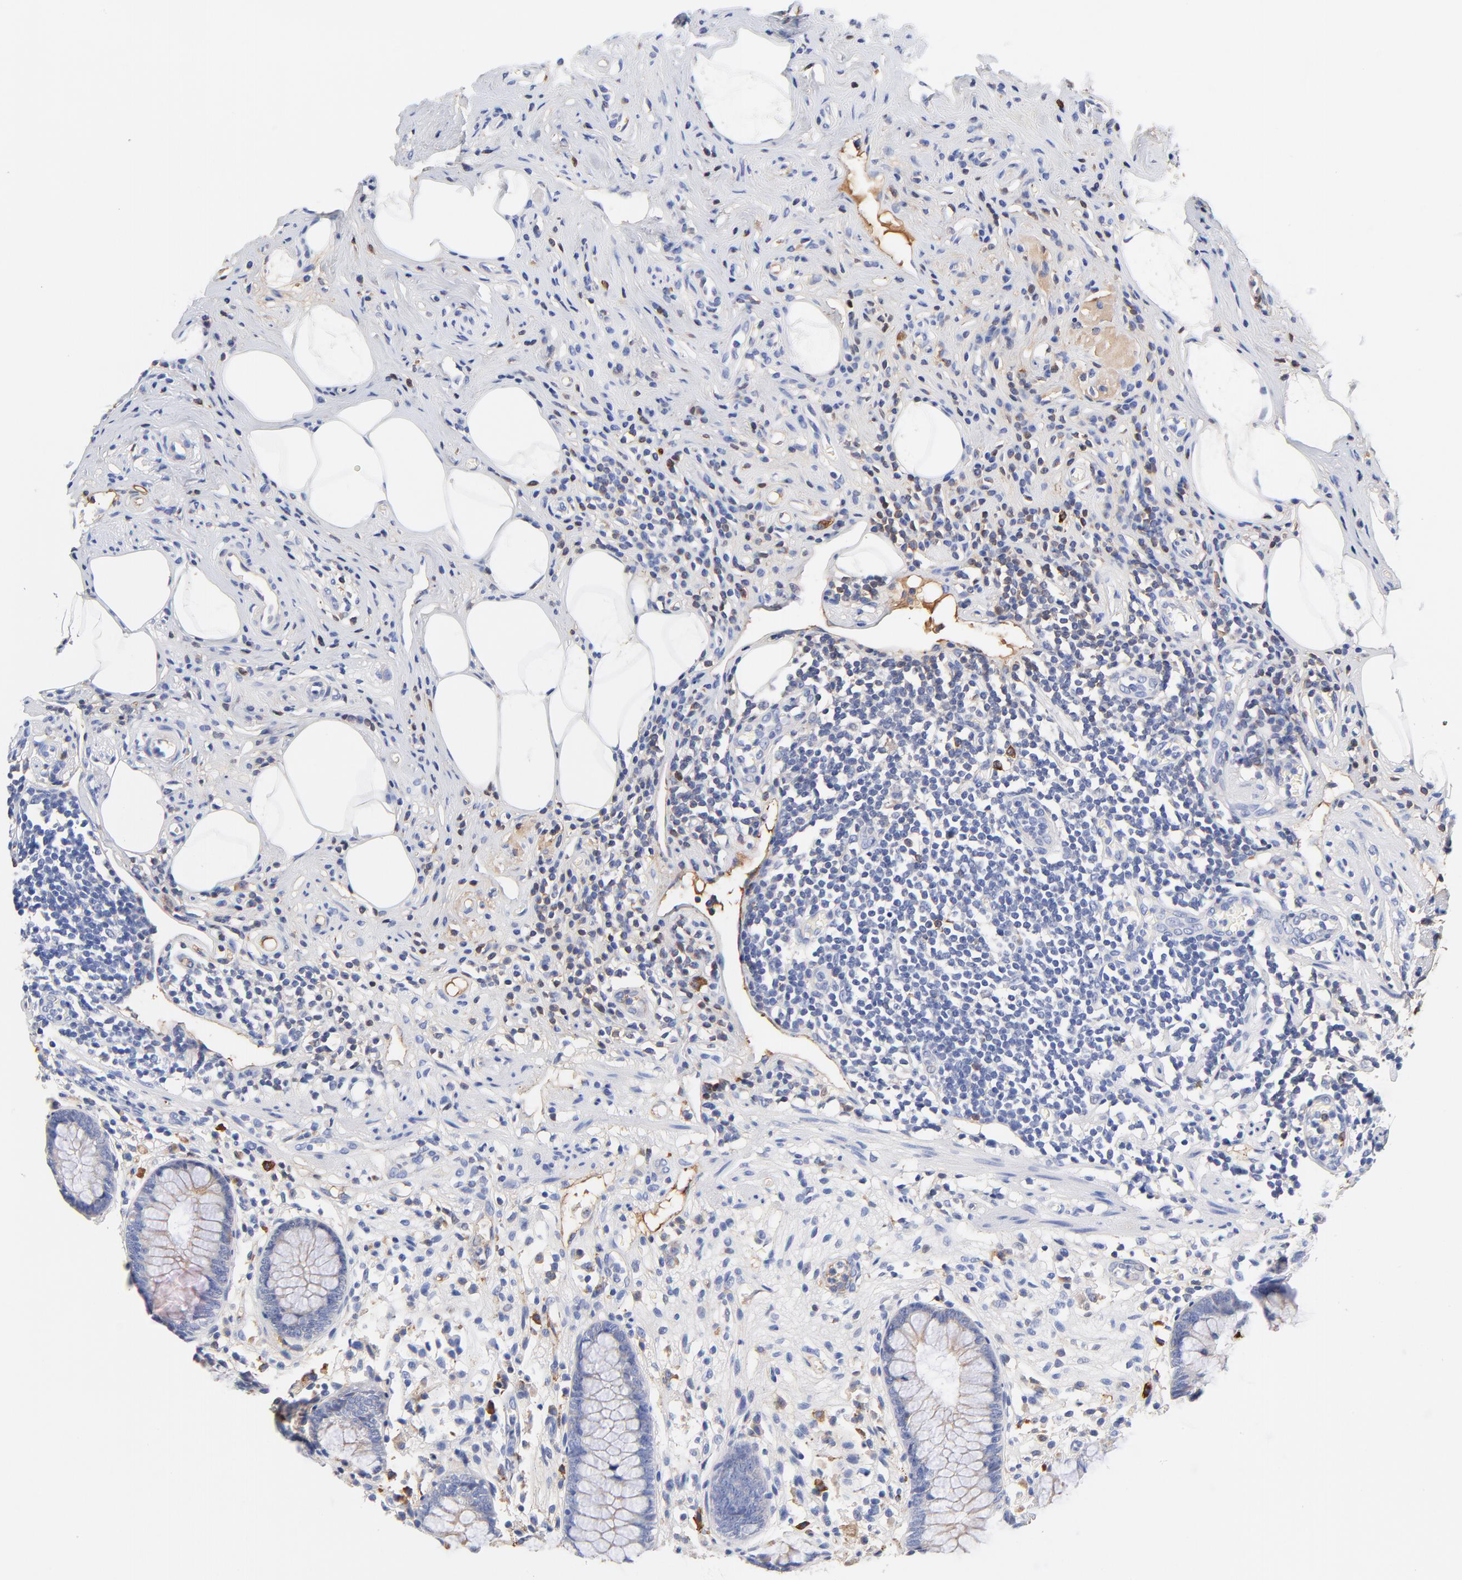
{"staining": {"intensity": "moderate", "quantity": "<25%", "location": "cytoplasmic/membranous"}, "tissue": "appendix", "cell_type": "Glandular cells", "image_type": "normal", "snomed": [{"axis": "morphology", "description": "Normal tissue, NOS"}, {"axis": "topography", "description": "Appendix"}], "caption": "This micrograph shows unremarkable appendix stained with immunohistochemistry (IHC) to label a protein in brown. The cytoplasmic/membranous of glandular cells show moderate positivity for the protein. Nuclei are counter-stained blue.", "gene": "IGLV3", "patient": {"sex": "male", "age": 38}}